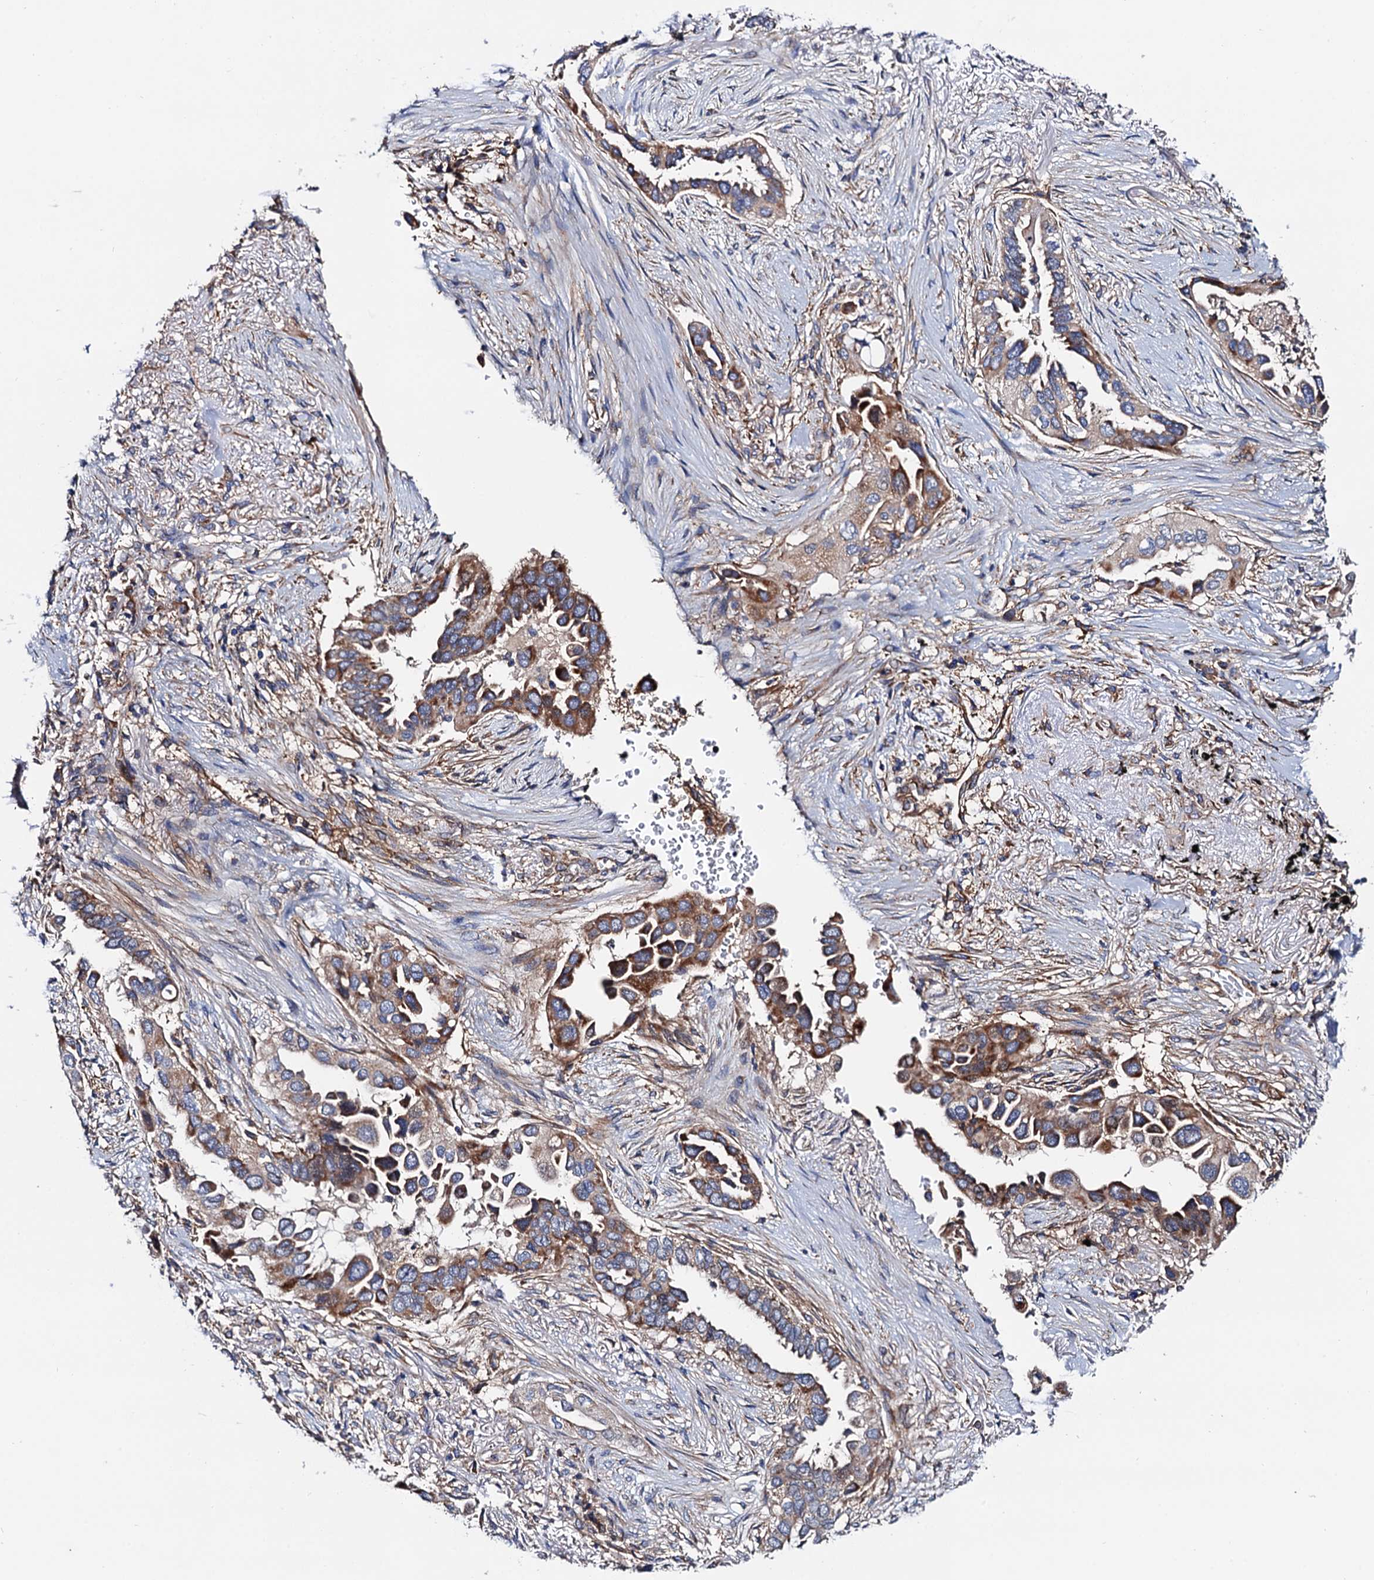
{"staining": {"intensity": "moderate", "quantity": ">75%", "location": "cytoplasmic/membranous"}, "tissue": "lung cancer", "cell_type": "Tumor cells", "image_type": "cancer", "snomed": [{"axis": "morphology", "description": "Adenocarcinoma, NOS"}, {"axis": "topography", "description": "Lung"}], "caption": "IHC staining of lung cancer, which shows medium levels of moderate cytoplasmic/membranous expression in about >75% of tumor cells indicating moderate cytoplasmic/membranous protein positivity. The staining was performed using DAB (3,3'-diaminobenzidine) (brown) for protein detection and nuclei were counterstained in hematoxylin (blue).", "gene": "MRPL48", "patient": {"sex": "female", "age": 76}}